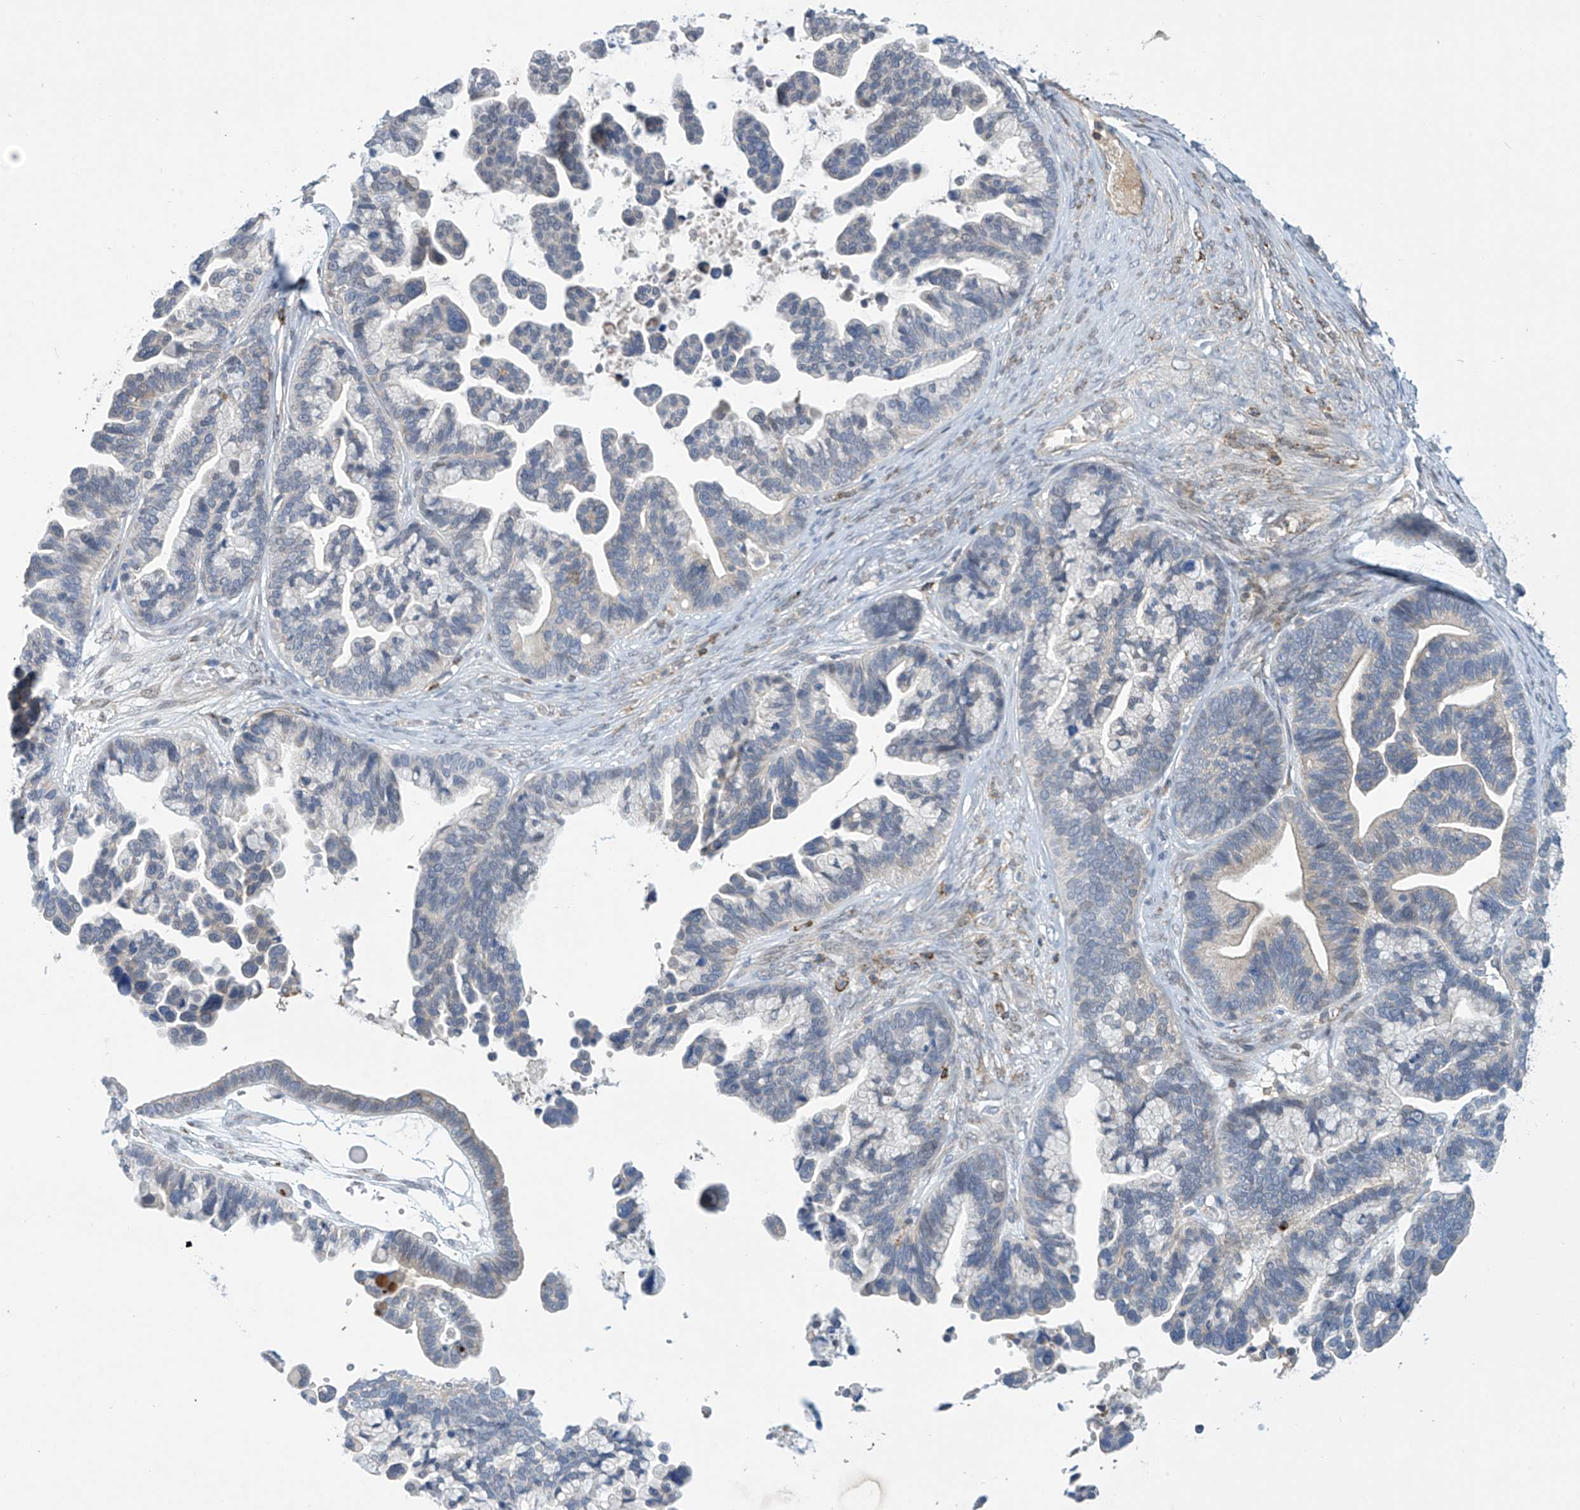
{"staining": {"intensity": "negative", "quantity": "none", "location": "none"}, "tissue": "ovarian cancer", "cell_type": "Tumor cells", "image_type": "cancer", "snomed": [{"axis": "morphology", "description": "Cystadenocarcinoma, serous, NOS"}, {"axis": "topography", "description": "Ovary"}], "caption": "An immunohistochemistry micrograph of serous cystadenocarcinoma (ovarian) is shown. There is no staining in tumor cells of serous cystadenocarcinoma (ovarian).", "gene": "IBA57", "patient": {"sex": "female", "age": 56}}